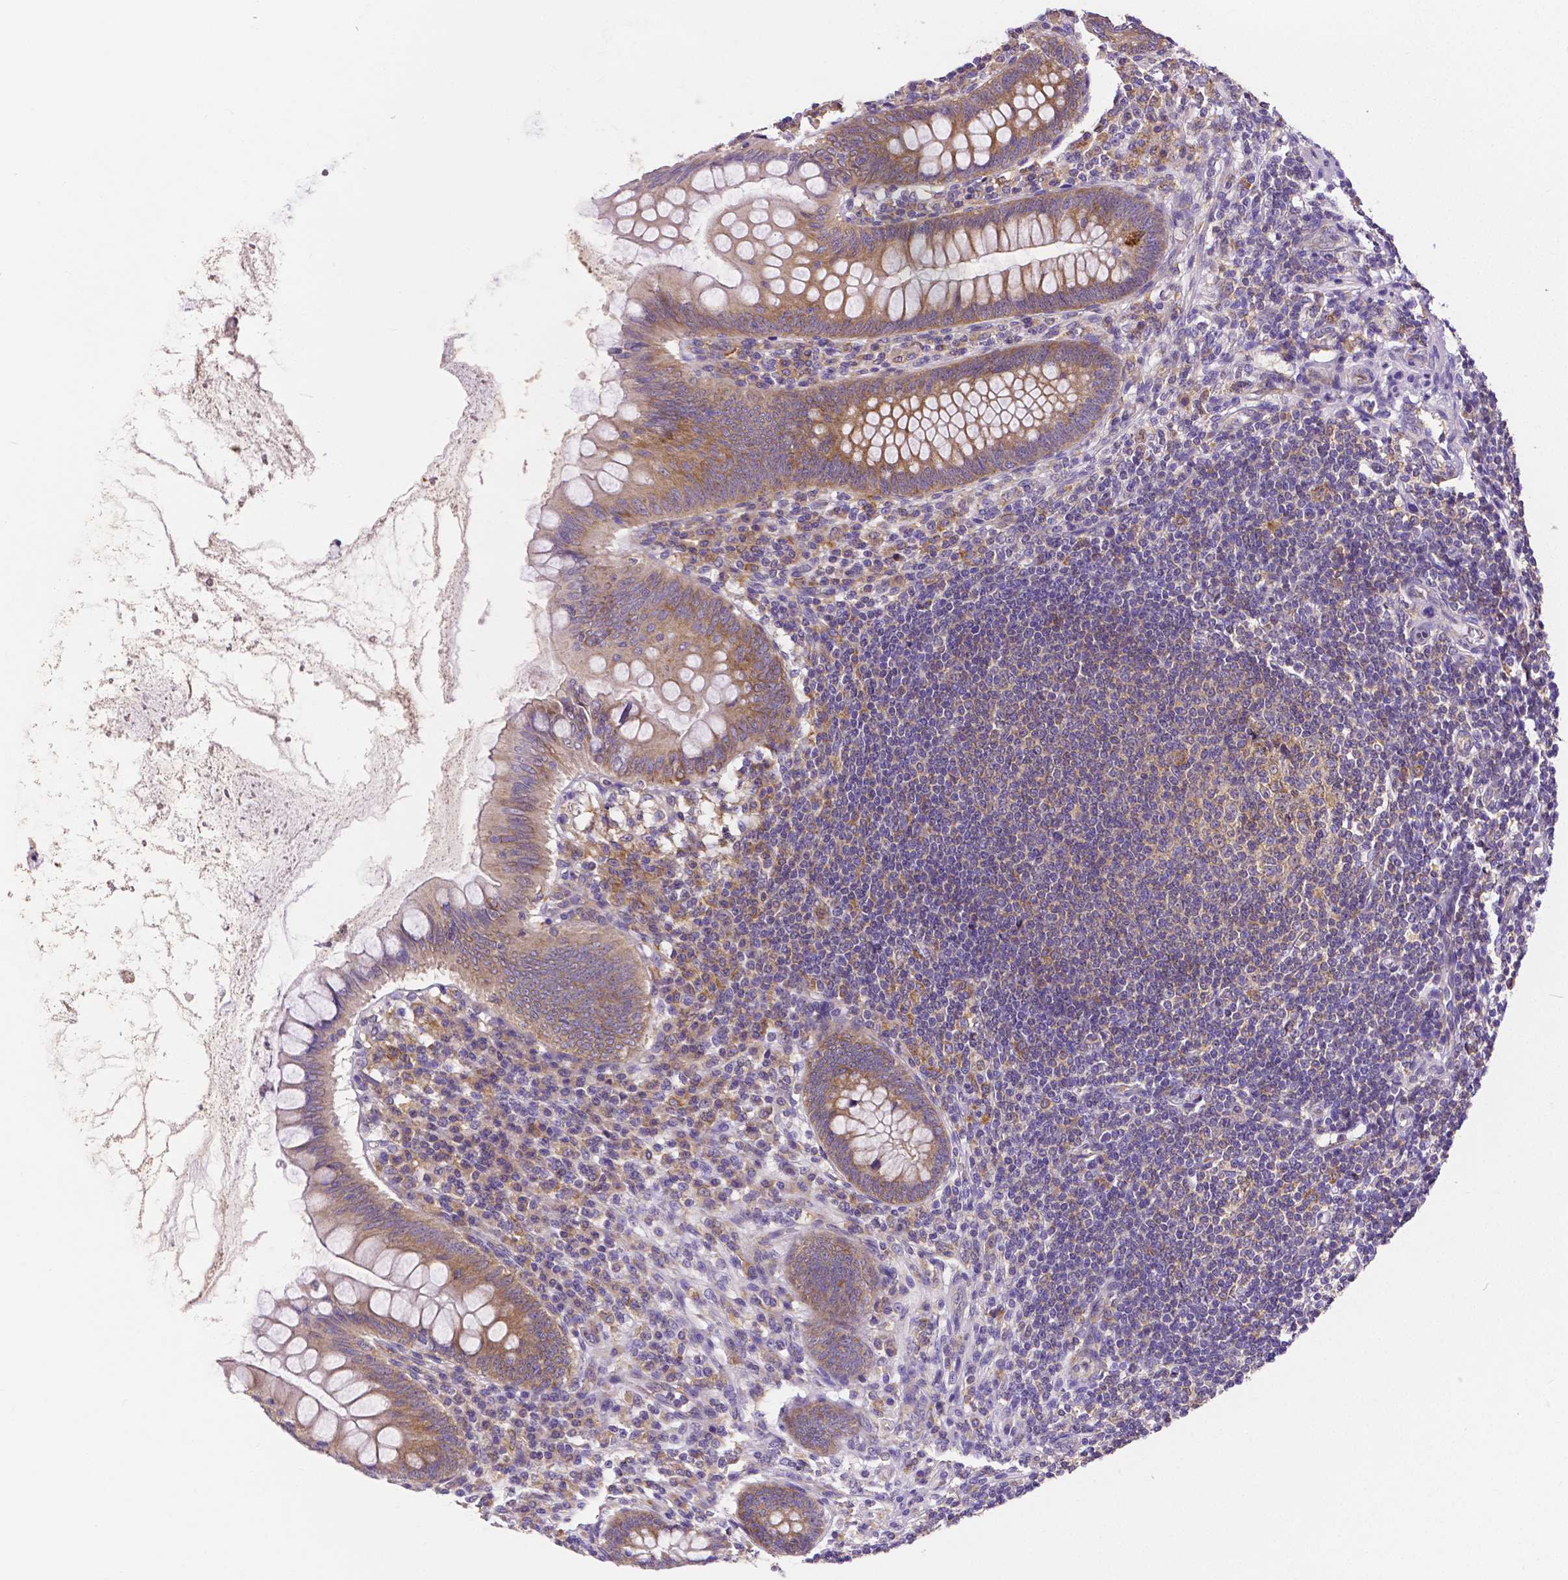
{"staining": {"intensity": "strong", "quantity": ">75%", "location": "cytoplasmic/membranous"}, "tissue": "appendix", "cell_type": "Glandular cells", "image_type": "normal", "snomed": [{"axis": "morphology", "description": "Normal tissue, NOS"}, {"axis": "topography", "description": "Appendix"}], "caption": "Immunohistochemistry (IHC) staining of unremarkable appendix, which demonstrates high levels of strong cytoplasmic/membranous expression in about >75% of glandular cells indicating strong cytoplasmic/membranous protein staining. The staining was performed using DAB (3,3'-diaminobenzidine) (brown) for protein detection and nuclei were counterstained in hematoxylin (blue).", "gene": "DICER1", "patient": {"sex": "female", "age": 57}}